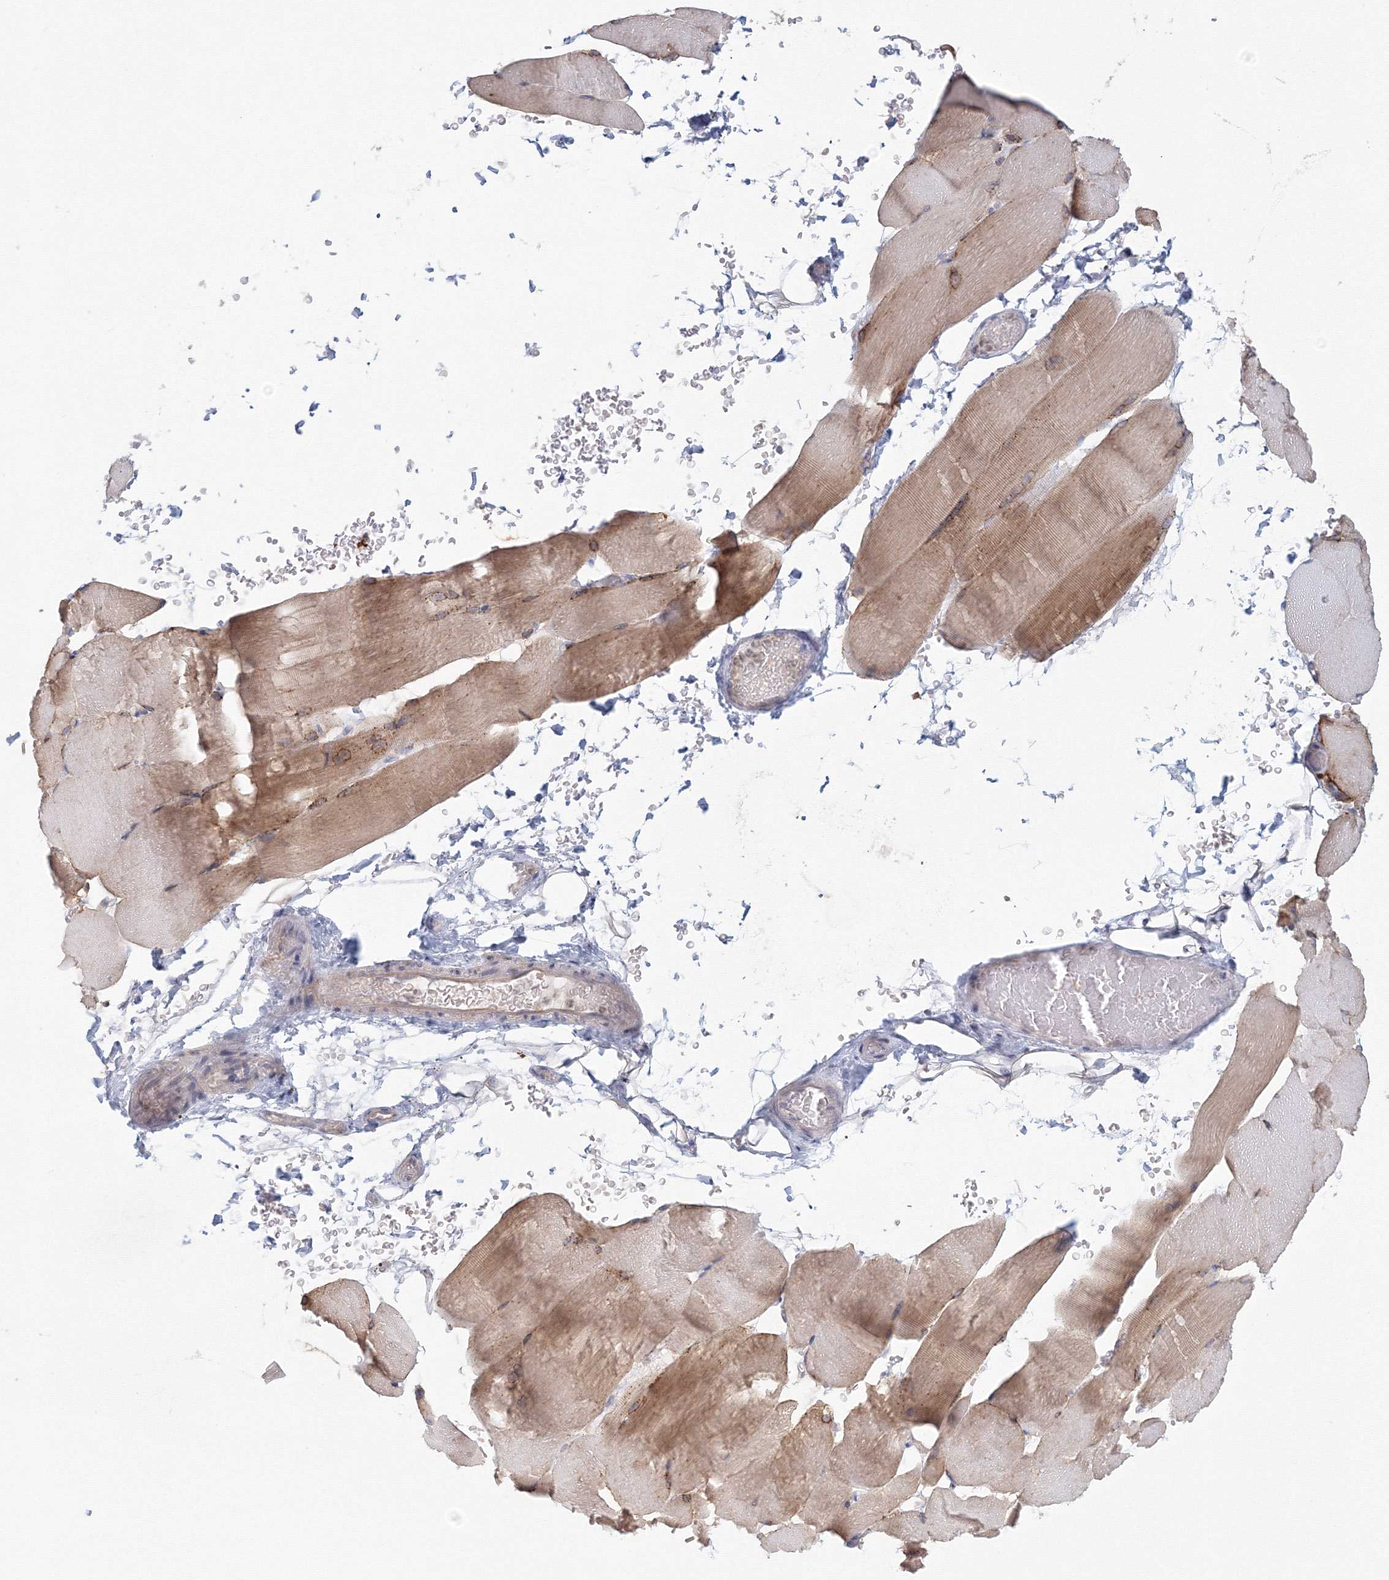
{"staining": {"intensity": "moderate", "quantity": "25%-75%", "location": "cytoplasmic/membranous"}, "tissue": "skeletal muscle", "cell_type": "Myocytes", "image_type": "normal", "snomed": [{"axis": "morphology", "description": "Normal tissue, NOS"}, {"axis": "topography", "description": "Skeletal muscle"}, {"axis": "topography", "description": "Parathyroid gland"}], "caption": "Immunohistochemical staining of normal skeletal muscle exhibits medium levels of moderate cytoplasmic/membranous expression in approximately 25%-75% of myocytes. (brown staining indicates protein expression, while blue staining denotes nuclei).", "gene": "TACC2", "patient": {"sex": "female", "age": 37}}